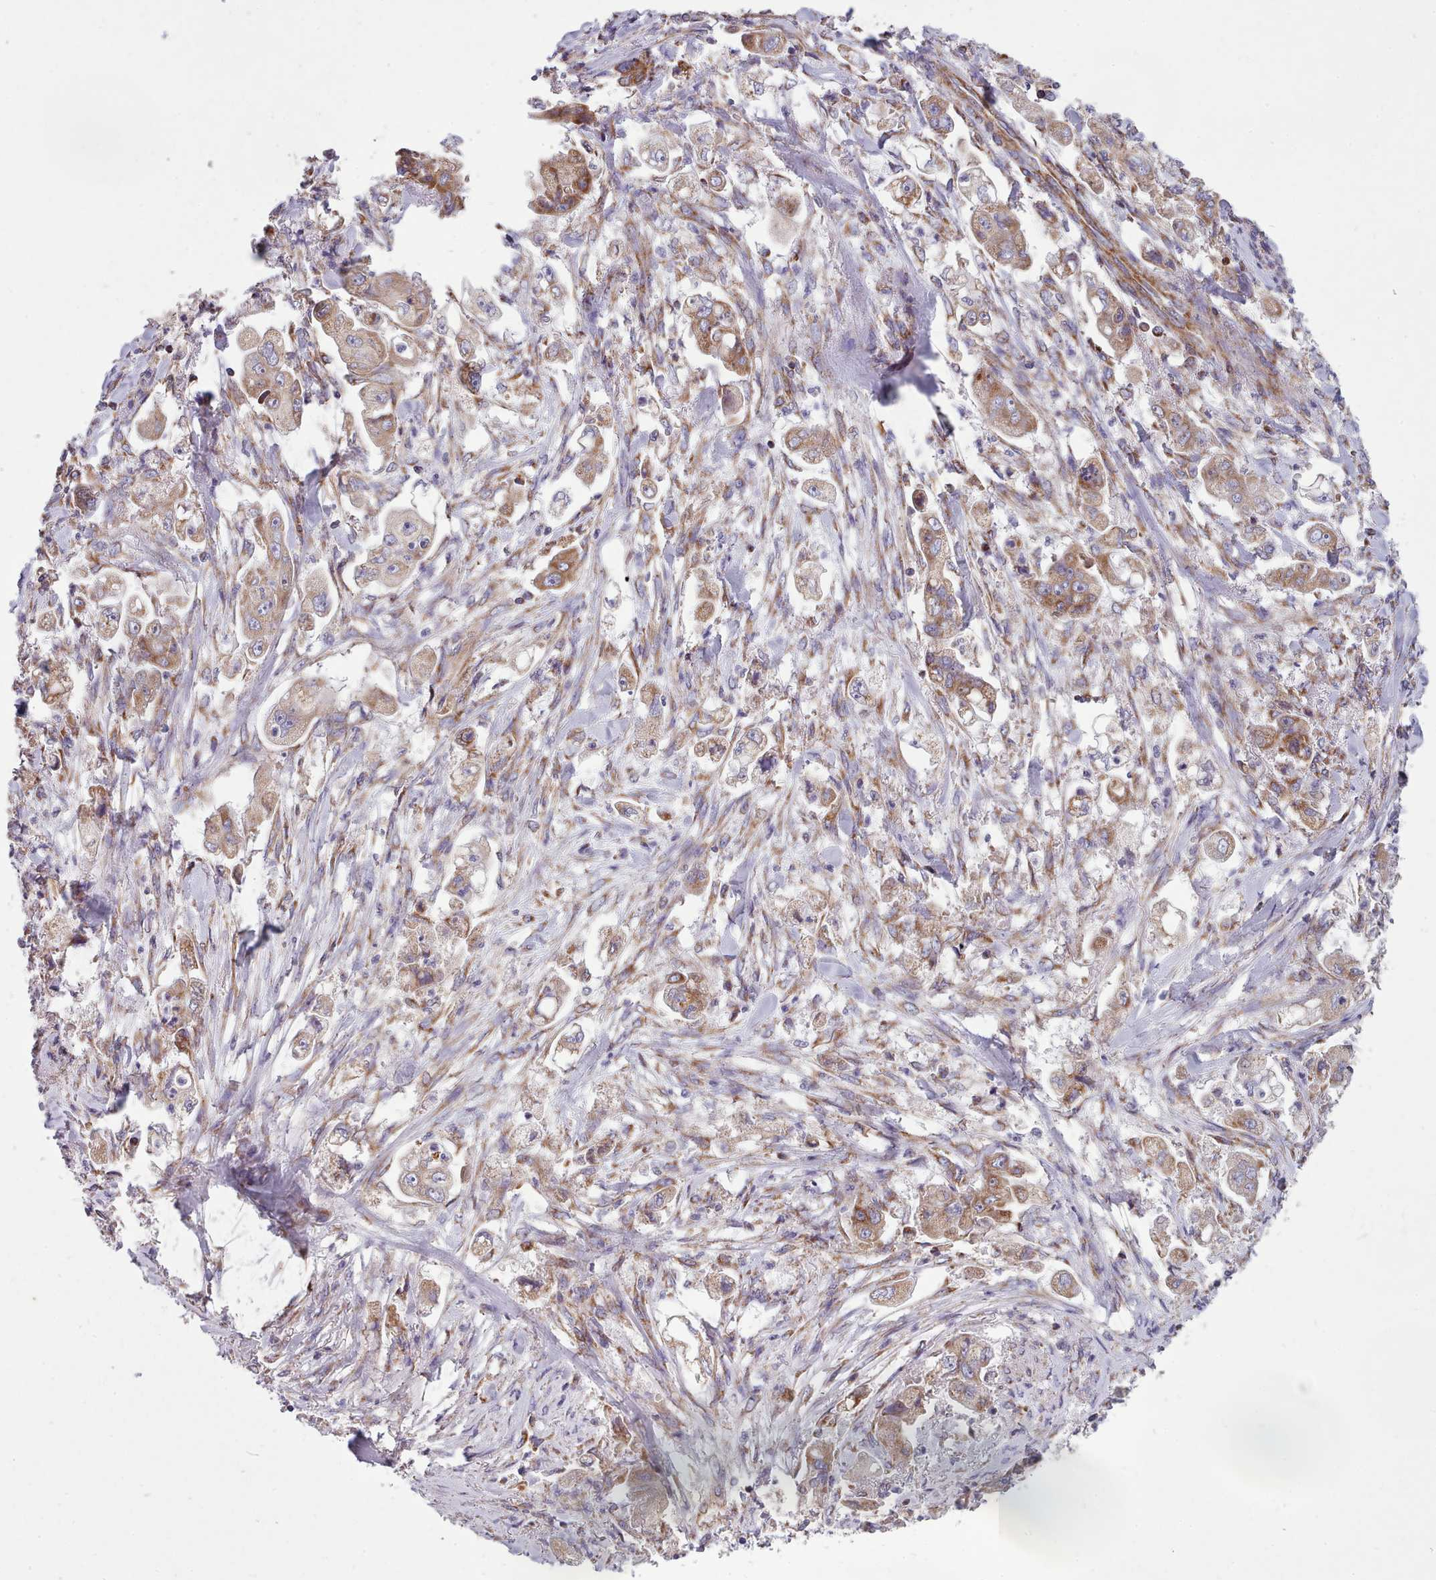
{"staining": {"intensity": "moderate", "quantity": ">75%", "location": "cytoplasmic/membranous"}, "tissue": "stomach cancer", "cell_type": "Tumor cells", "image_type": "cancer", "snomed": [{"axis": "morphology", "description": "Adenocarcinoma, NOS"}, {"axis": "topography", "description": "Stomach"}], "caption": "Stomach cancer tissue demonstrates moderate cytoplasmic/membranous staining in approximately >75% of tumor cells", "gene": "SRP54", "patient": {"sex": "male", "age": 62}}